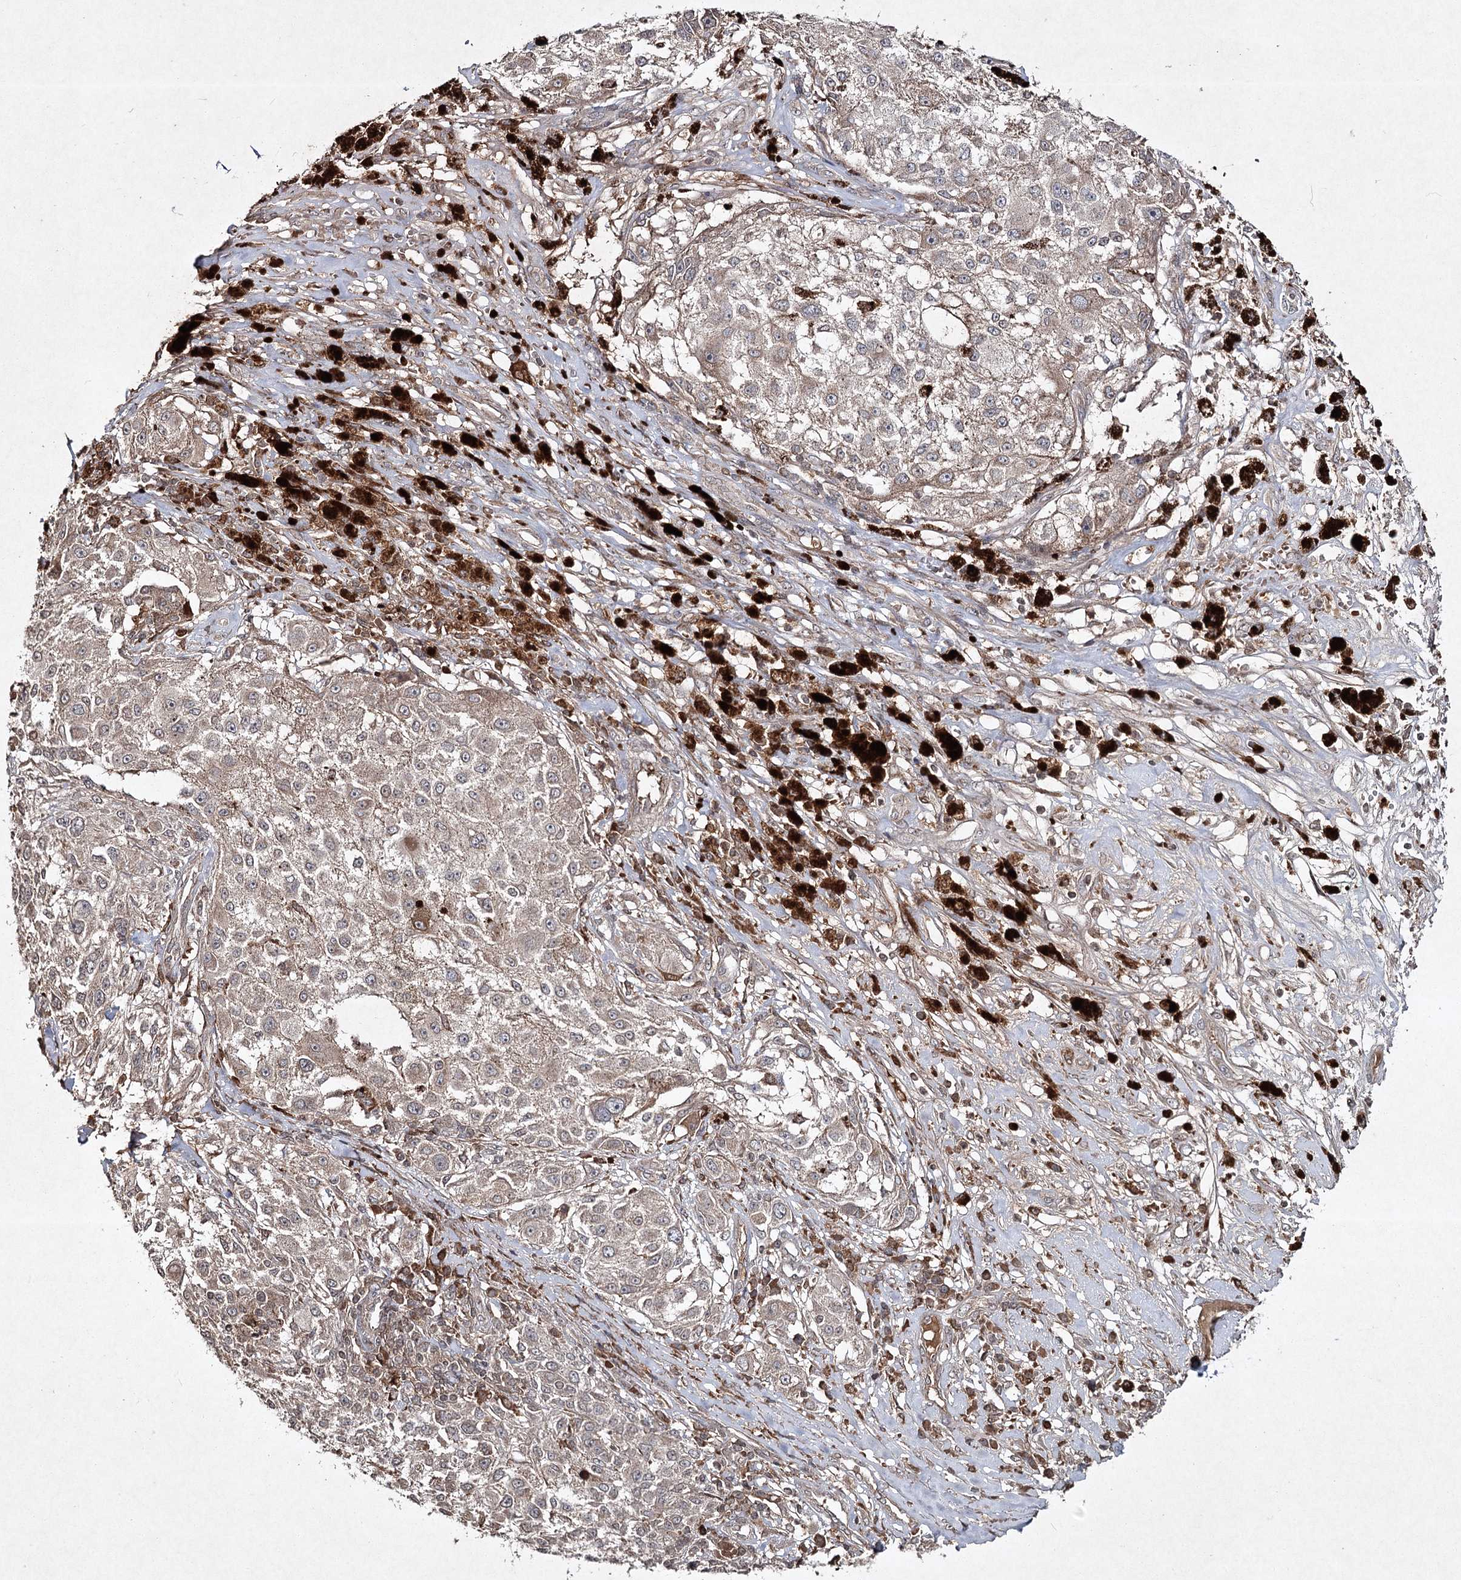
{"staining": {"intensity": "weak", "quantity": "<25%", "location": "cytoplasmic/membranous"}, "tissue": "melanoma", "cell_type": "Tumor cells", "image_type": "cancer", "snomed": [{"axis": "morphology", "description": "Necrosis, NOS"}, {"axis": "morphology", "description": "Malignant melanoma, NOS"}, {"axis": "topography", "description": "Skin"}], "caption": "A micrograph of malignant melanoma stained for a protein displays no brown staining in tumor cells. The staining is performed using DAB brown chromogen with nuclei counter-stained in using hematoxylin.", "gene": "CYP2B6", "patient": {"sex": "female", "age": 87}}